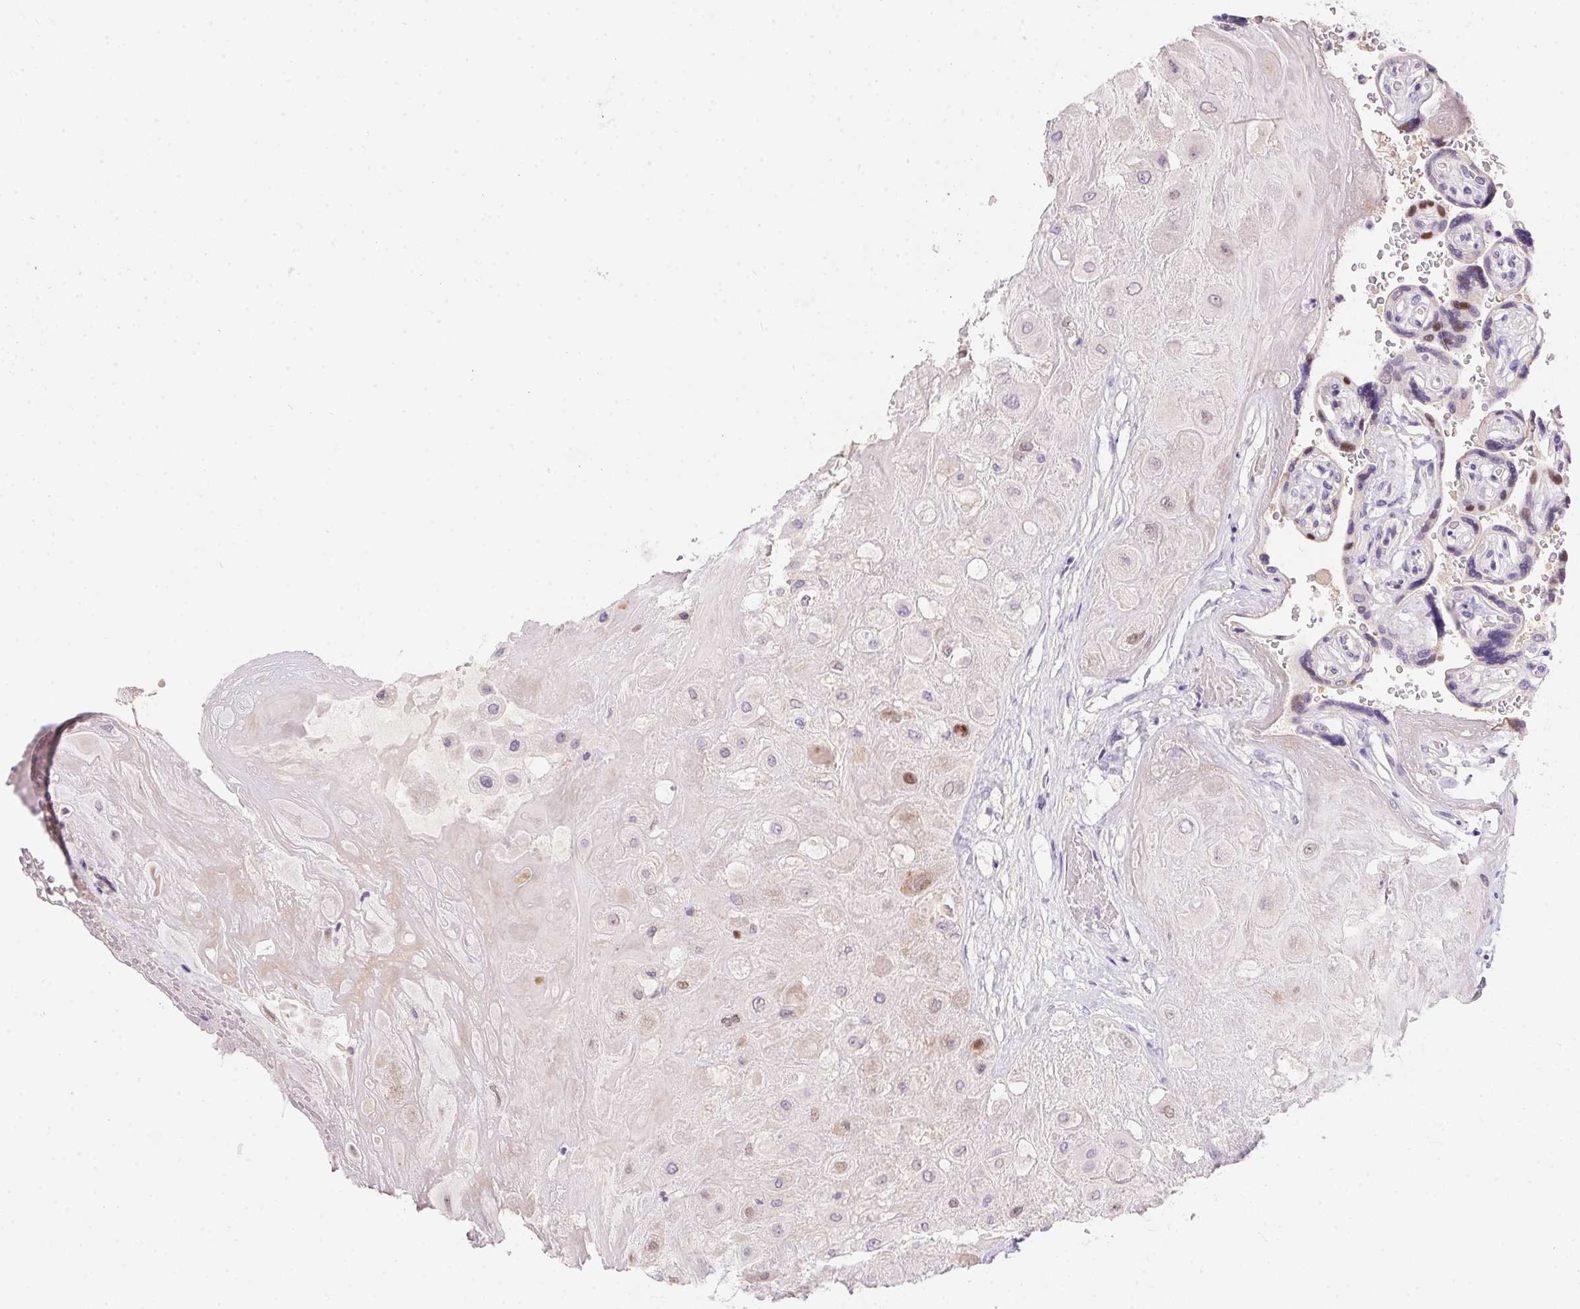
{"staining": {"intensity": "weak", "quantity": "<25%", "location": "nuclear"}, "tissue": "placenta", "cell_type": "Decidual cells", "image_type": "normal", "snomed": [{"axis": "morphology", "description": "Normal tissue, NOS"}, {"axis": "topography", "description": "Placenta"}], "caption": "Immunohistochemistry micrograph of benign placenta: human placenta stained with DAB (3,3'-diaminobenzidine) reveals no significant protein expression in decidual cells. Brightfield microscopy of immunohistochemistry (IHC) stained with DAB (3,3'-diaminobenzidine) (brown) and hematoxylin (blue), captured at high magnification.", "gene": "SP9", "patient": {"sex": "female", "age": 32}}